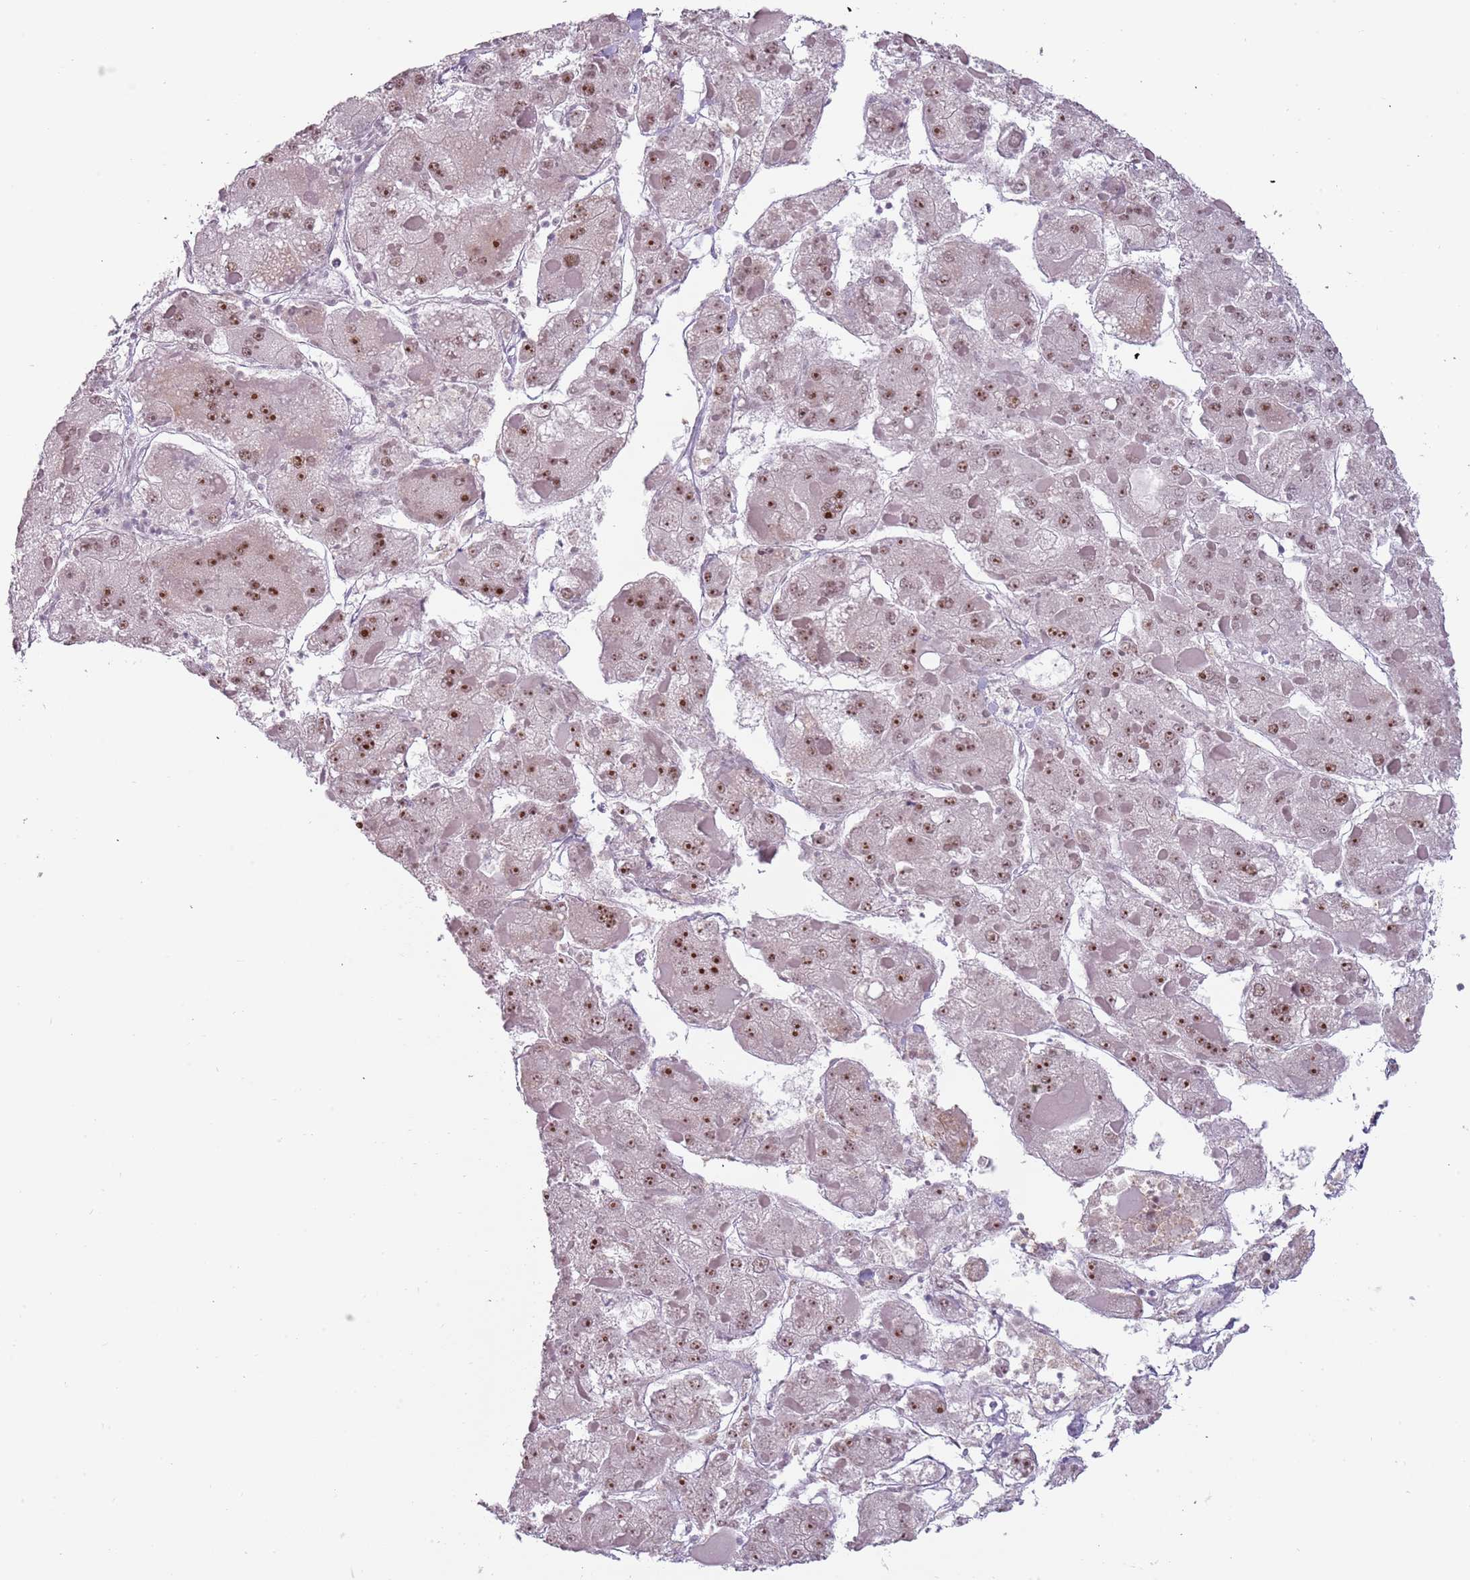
{"staining": {"intensity": "moderate", "quantity": ">75%", "location": "nuclear"}, "tissue": "liver cancer", "cell_type": "Tumor cells", "image_type": "cancer", "snomed": [{"axis": "morphology", "description": "Carcinoma, Hepatocellular, NOS"}, {"axis": "topography", "description": "Liver"}], "caption": "The histopathology image demonstrates immunohistochemical staining of liver hepatocellular carcinoma. There is moderate nuclear staining is seen in about >75% of tumor cells. The protein of interest is stained brown, and the nuclei are stained in blue (DAB (3,3'-diaminobenzidine) IHC with brightfield microscopy, high magnification).", "gene": "REXO4", "patient": {"sex": "female", "age": 73}}